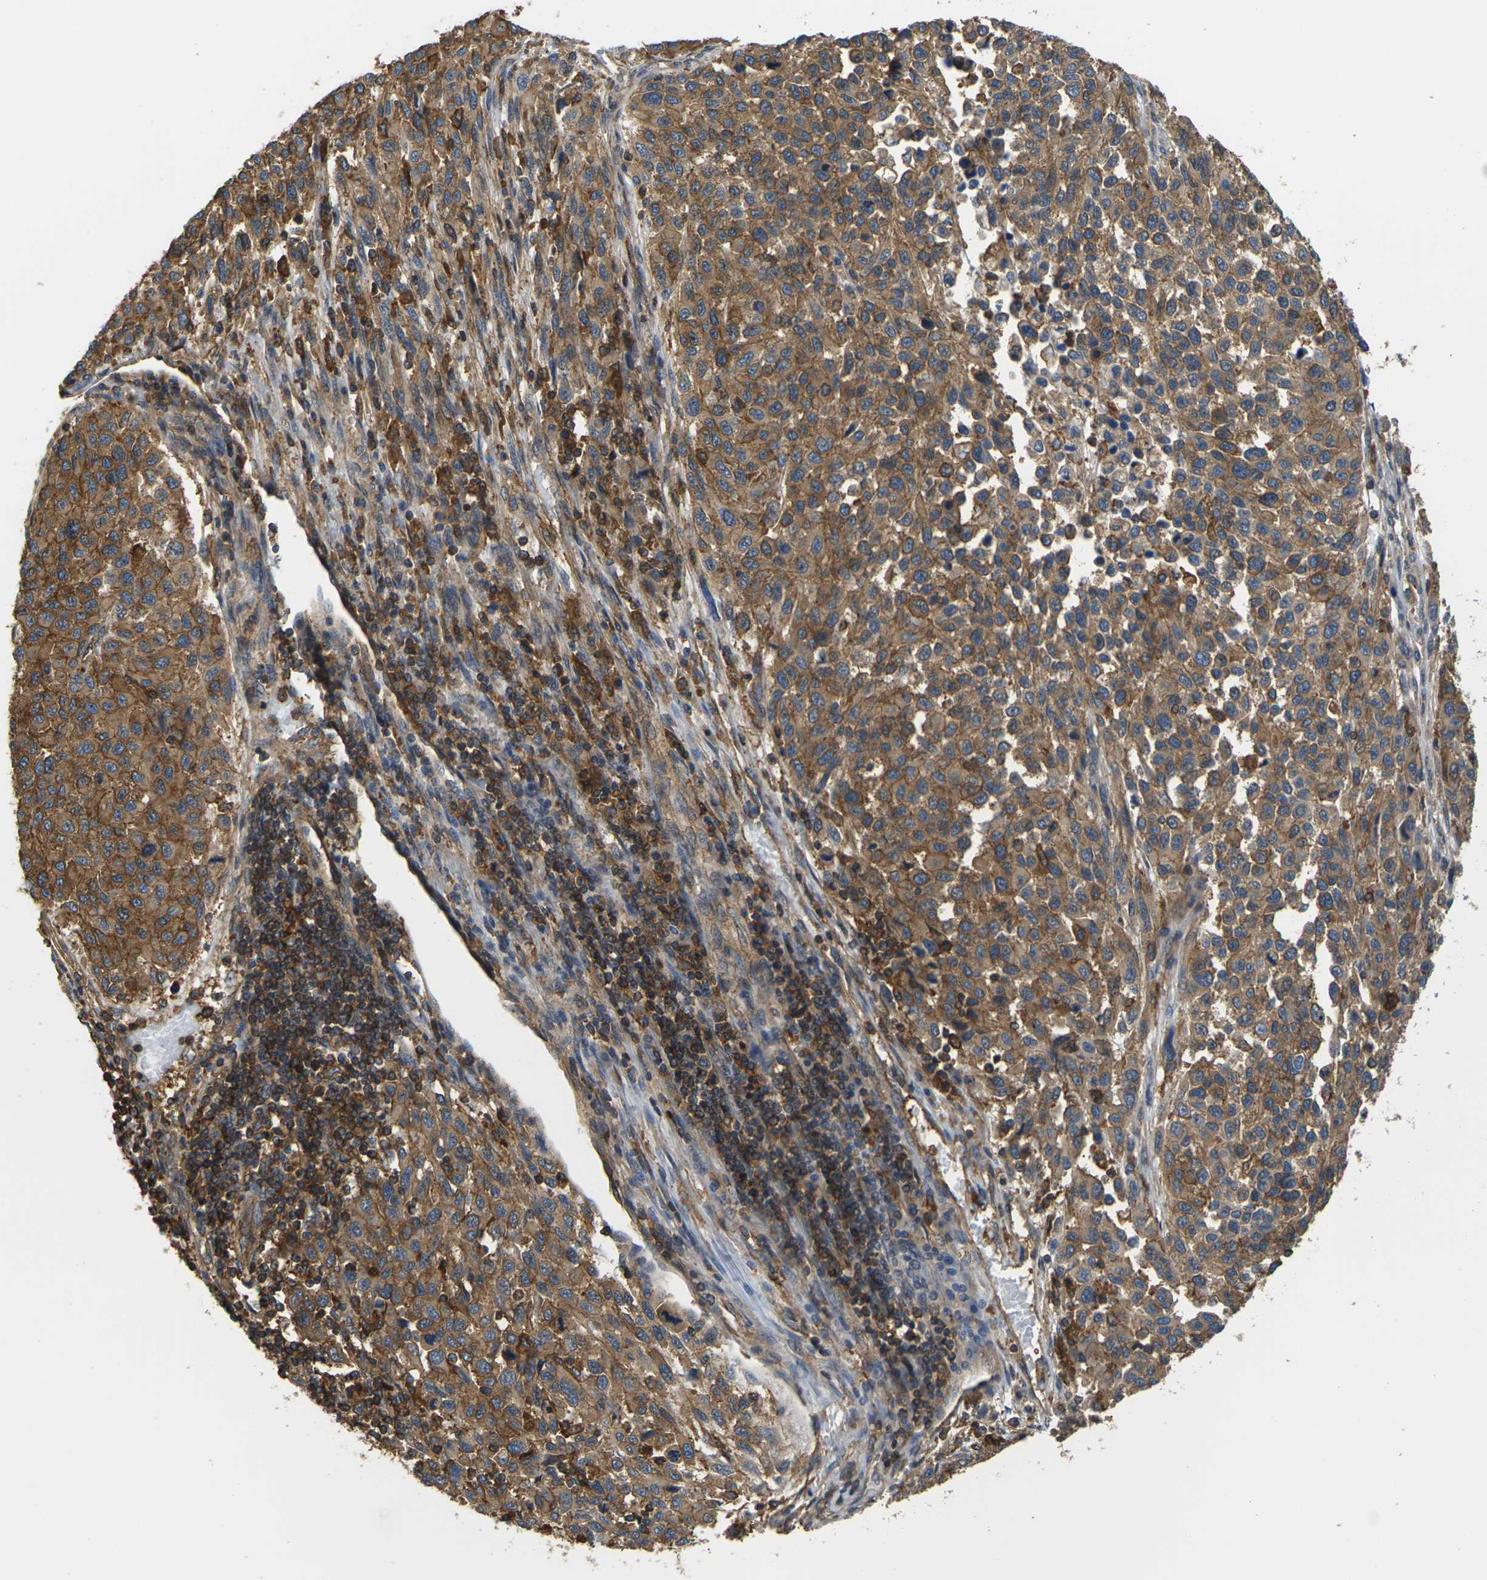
{"staining": {"intensity": "moderate", "quantity": ">75%", "location": "cytoplasmic/membranous"}, "tissue": "melanoma", "cell_type": "Tumor cells", "image_type": "cancer", "snomed": [{"axis": "morphology", "description": "Malignant melanoma, Metastatic site"}, {"axis": "topography", "description": "Lymph node"}], "caption": "Human melanoma stained for a protein (brown) demonstrates moderate cytoplasmic/membranous positive expression in approximately >75% of tumor cells.", "gene": "IQGAP1", "patient": {"sex": "male", "age": 61}}